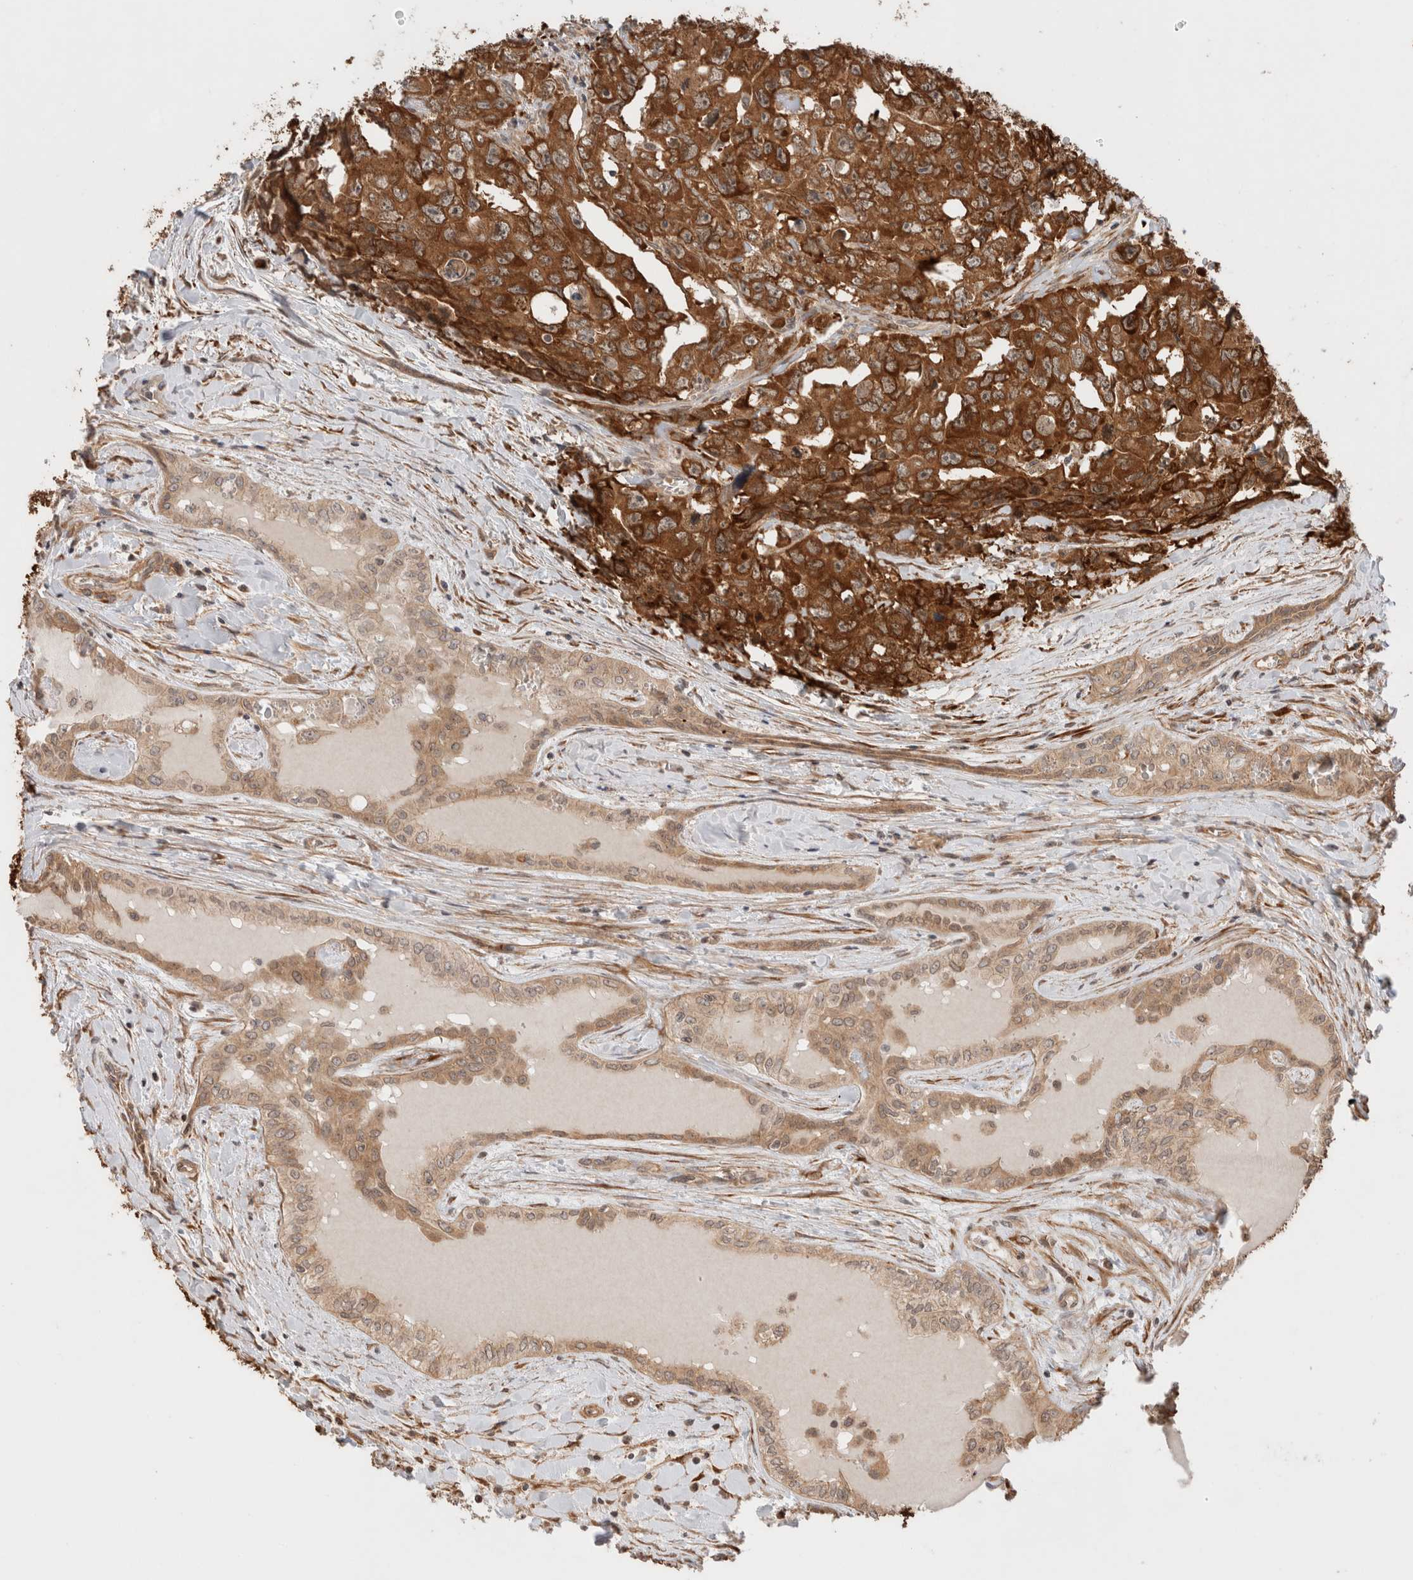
{"staining": {"intensity": "strong", "quantity": ">75%", "location": "cytoplasmic/membranous"}, "tissue": "testis cancer", "cell_type": "Tumor cells", "image_type": "cancer", "snomed": [{"axis": "morphology", "description": "Carcinoma, Embryonal, NOS"}, {"axis": "topography", "description": "Testis"}], "caption": "About >75% of tumor cells in human testis cancer (embryonal carcinoma) demonstrate strong cytoplasmic/membranous protein positivity as visualized by brown immunohistochemical staining.", "gene": "ZNF649", "patient": {"sex": "male", "age": 28}}